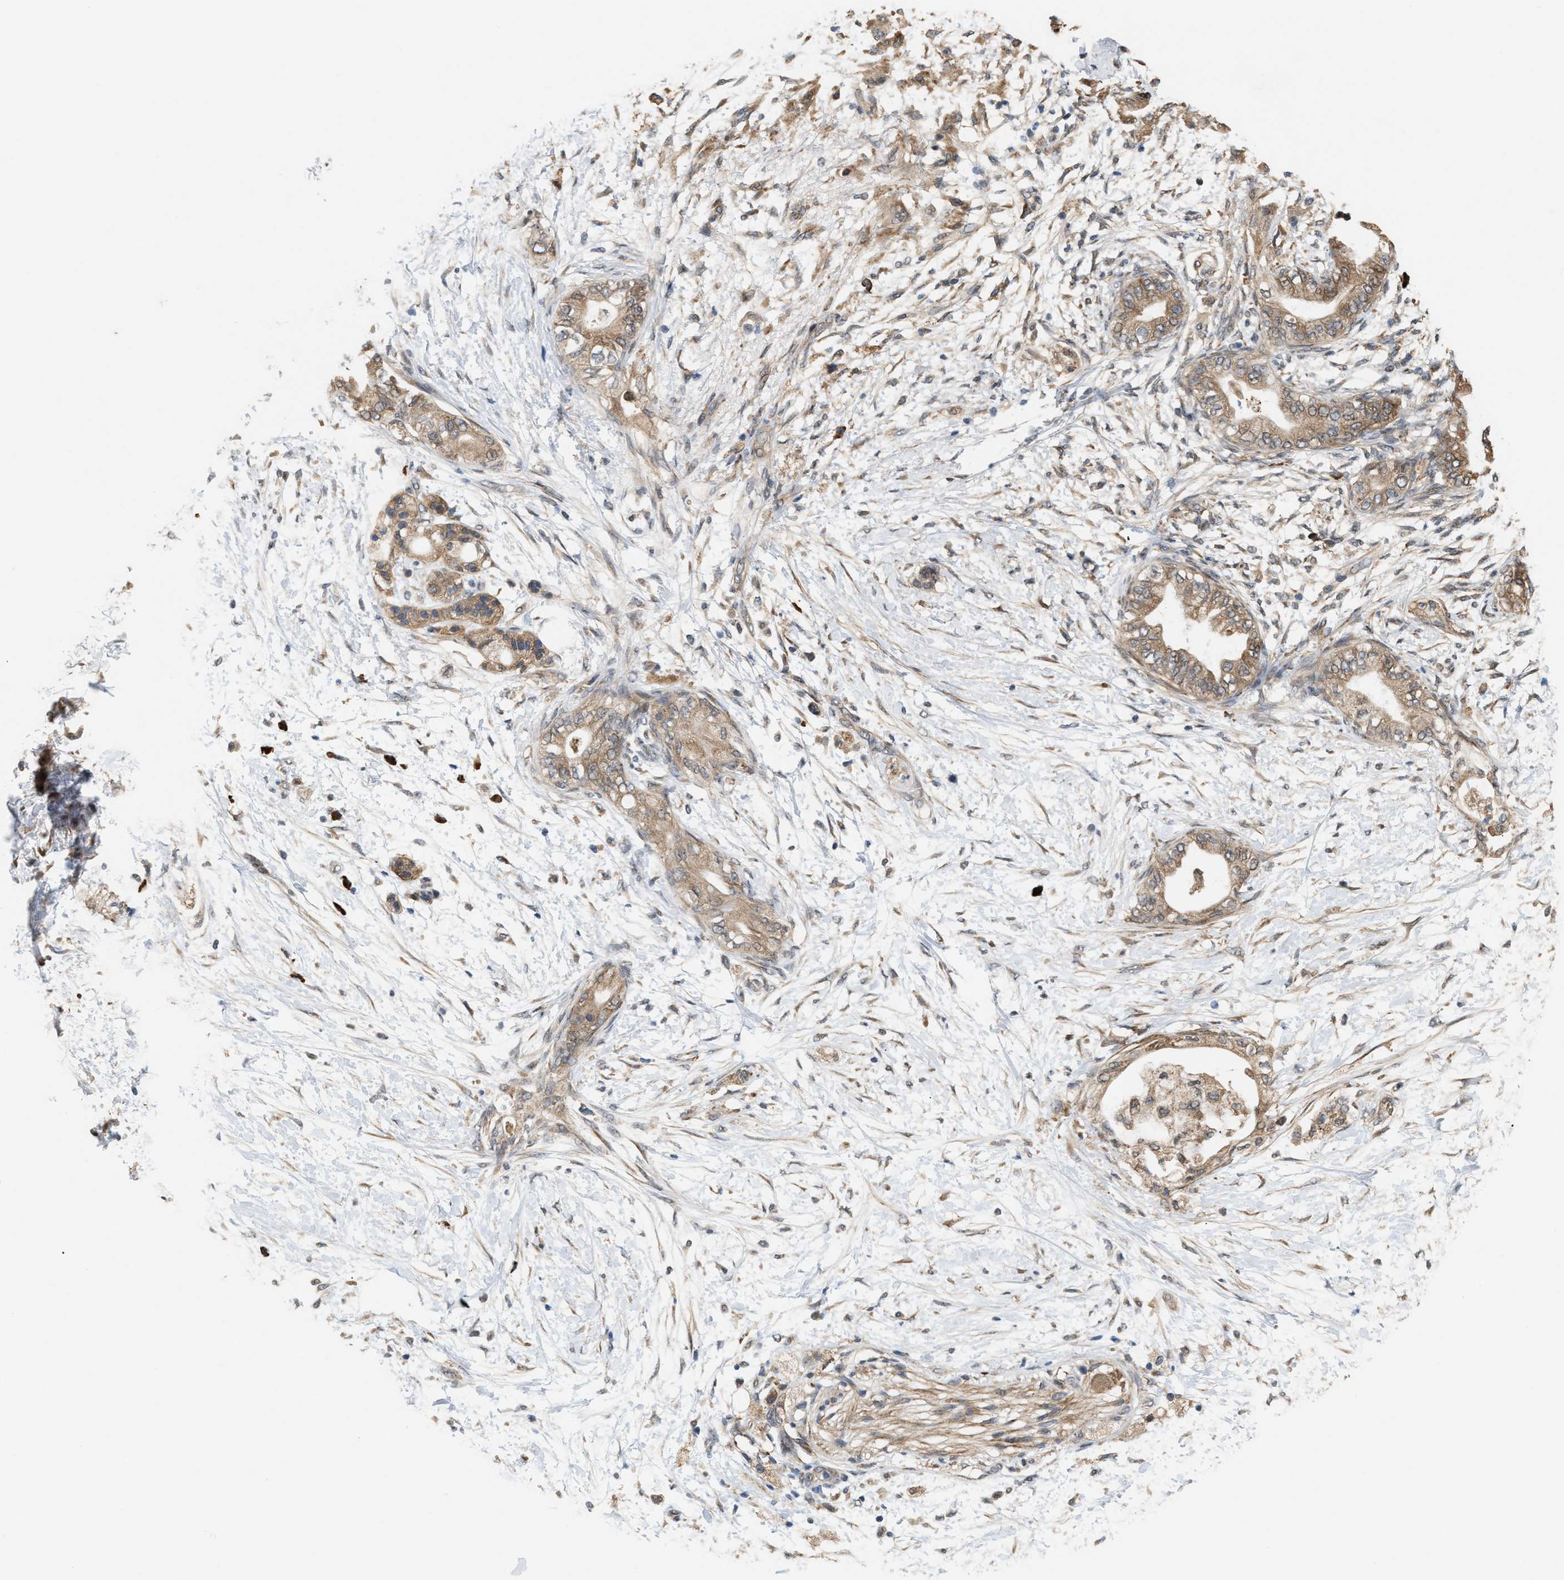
{"staining": {"intensity": "weak", "quantity": ">75%", "location": "cytoplasmic/membranous"}, "tissue": "adipose tissue", "cell_type": "Adipocytes", "image_type": "normal", "snomed": [{"axis": "morphology", "description": "Normal tissue, NOS"}, {"axis": "morphology", "description": "Adenocarcinoma, NOS"}, {"axis": "topography", "description": "Duodenum"}, {"axis": "topography", "description": "Peripheral nerve tissue"}], "caption": "Immunohistochemical staining of benign human adipose tissue exhibits low levels of weak cytoplasmic/membranous expression in approximately >75% of adipocytes. (DAB (3,3'-diaminobenzidine) = brown stain, brightfield microscopy at high magnification).", "gene": "MFSD6", "patient": {"sex": "female", "age": 60}}